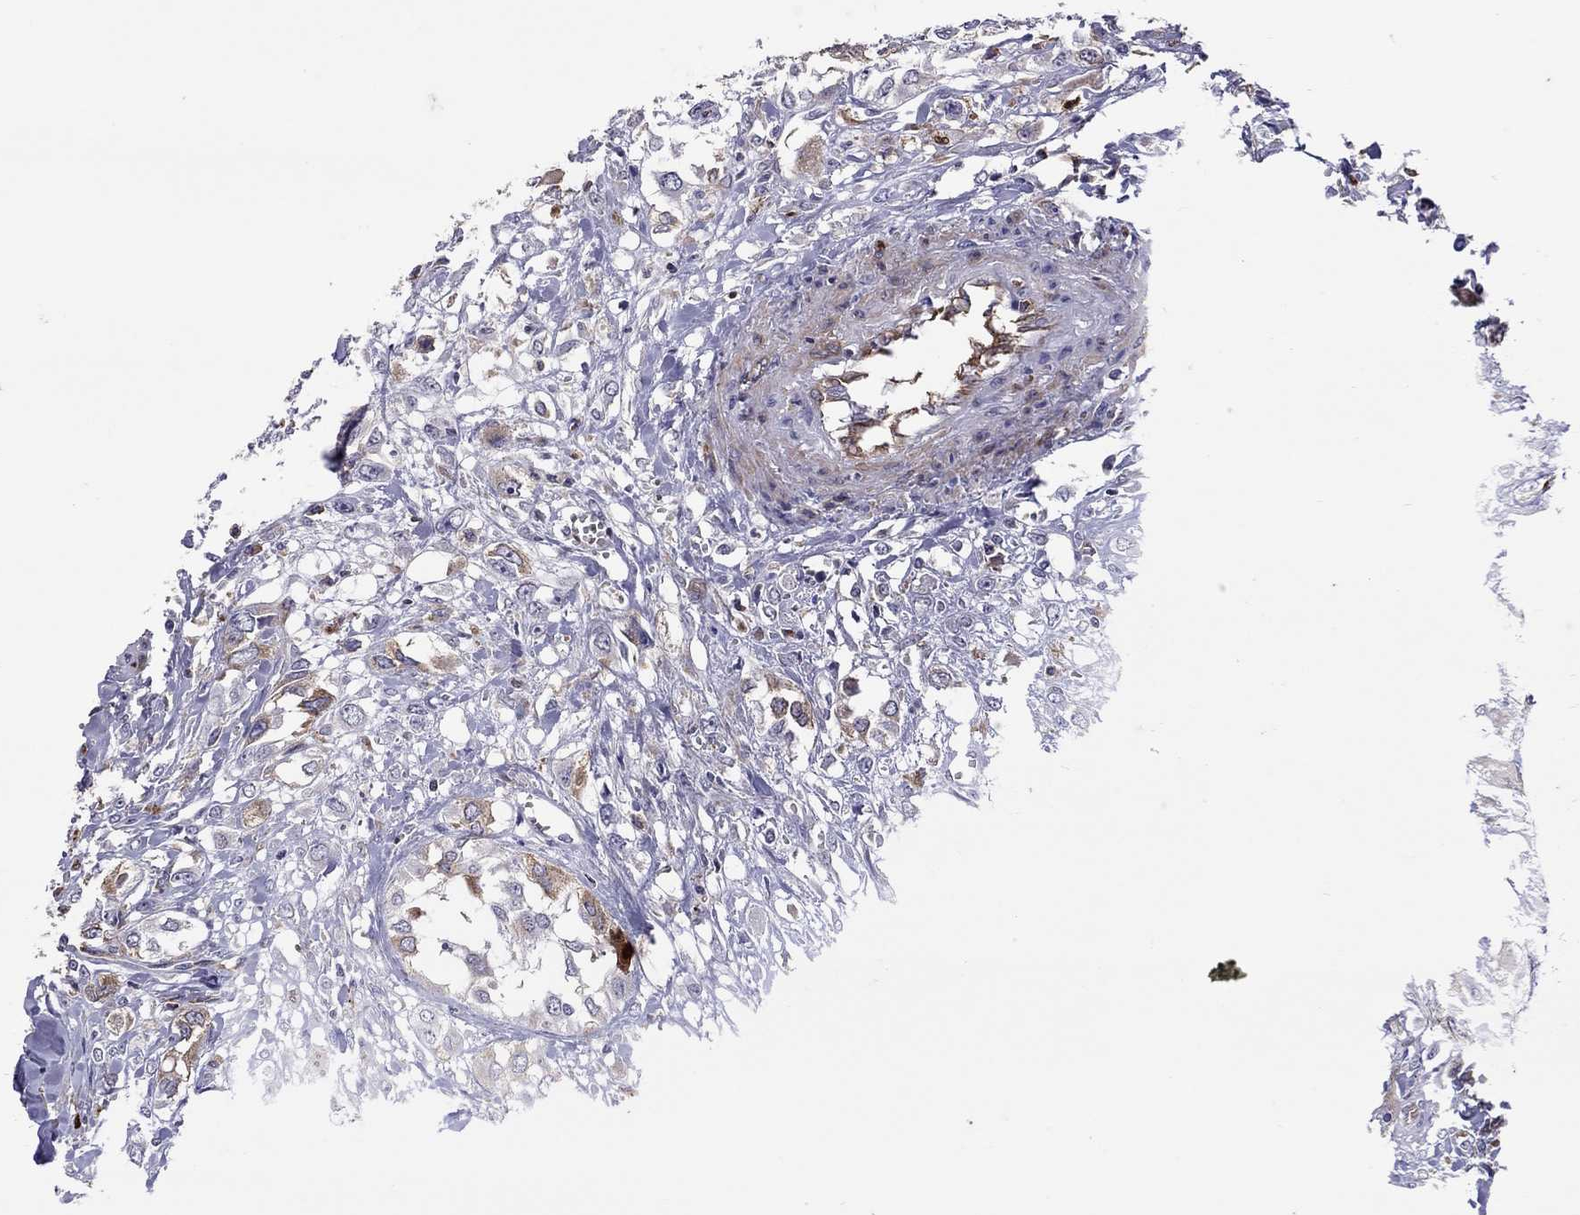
{"staining": {"intensity": "weak", "quantity": "<25%", "location": "cytoplasmic/membranous"}, "tissue": "urothelial cancer", "cell_type": "Tumor cells", "image_type": "cancer", "snomed": [{"axis": "morphology", "description": "Urothelial carcinoma, High grade"}, {"axis": "topography", "description": "Urinary bladder"}], "caption": "This is an IHC photomicrograph of human urothelial carcinoma (high-grade). There is no expression in tumor cells.", "gene": "SERPINA3", "patient": {"sex": "male", "age": 67}}